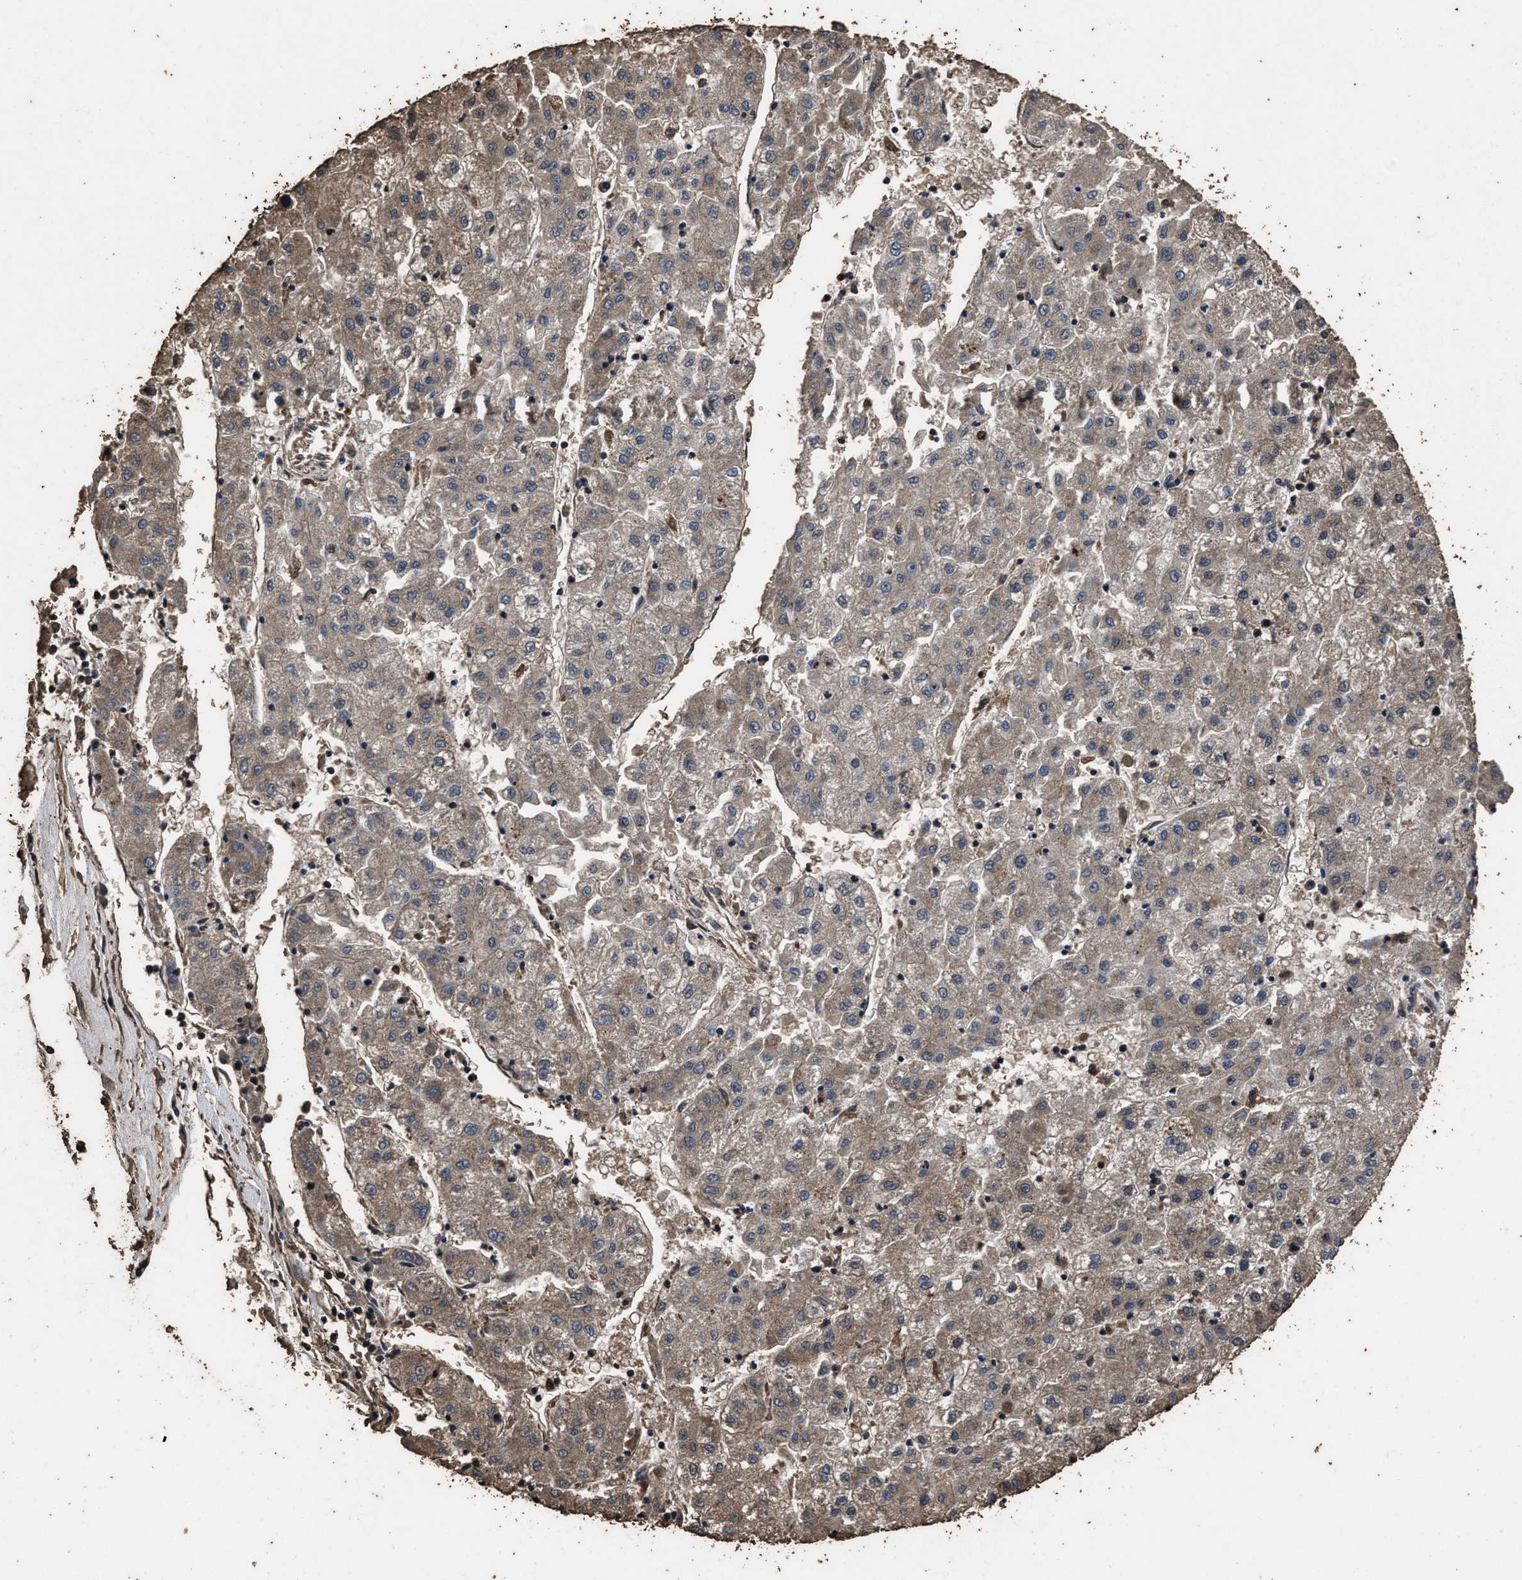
{"staining": {"intensity": "moderate", "quantity": ">75%", "location": "cytoplasmic/membranous"}, "tissue": "liver cancer", "cell_type": "Tumor cells", "image_type": "cancer", "snomed": [{"axis": "morphology", "description": "Carcinoma, Hepatocellular, NOS"}, {"axis": "topography", "description": "Liver"}], "caption": "This is an image of immunohistochemistry (IHC) staining of hepatocellular carcinoma (liver), which shows moderate positivity in the cytoplasmic/membranous of tumor cells.", "gene": "ZMYND19", "patient": {"sex": "male", "age": 72}}